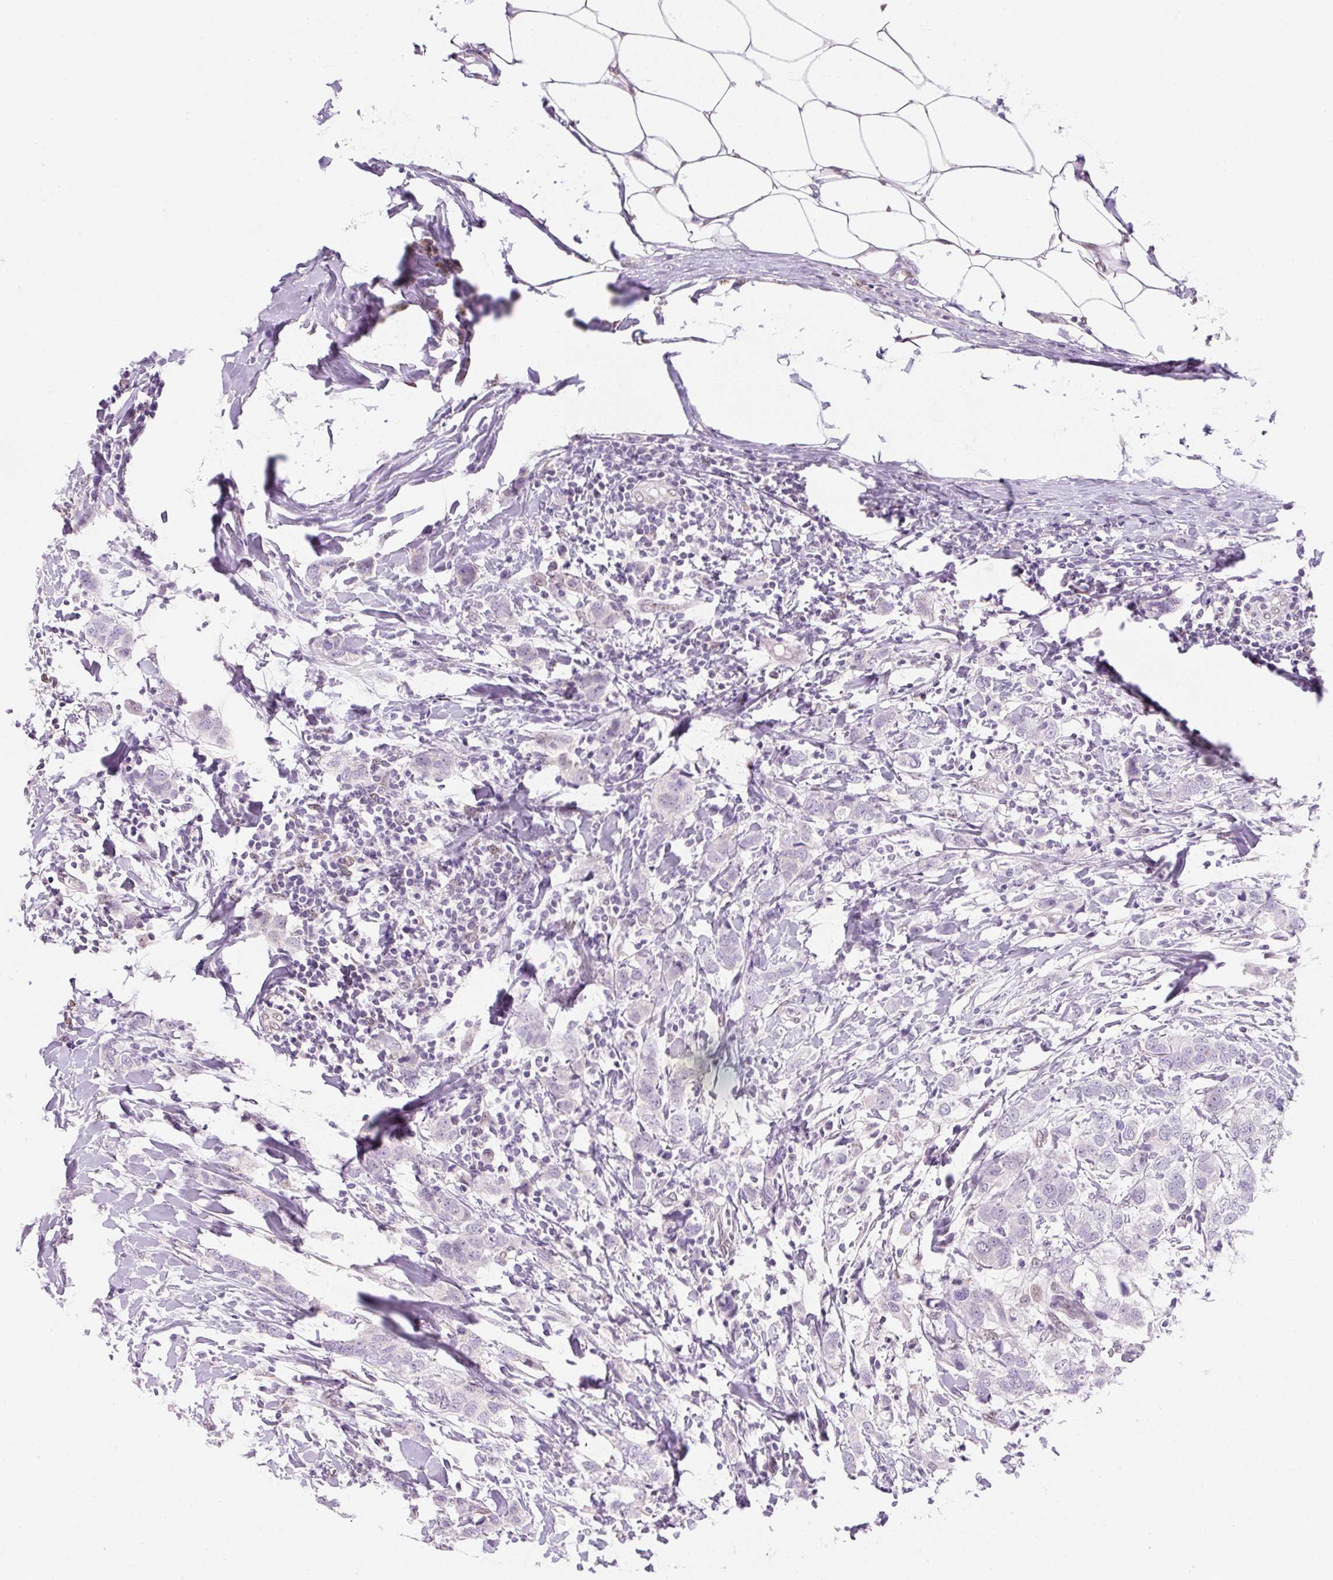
{"staining": {"intensity": "negative", "quantity": "none", "location": "none"}, "tissue": "breast cancer", "cell_type": "Tumor cells", "image_type": "cancer", "snomed": [{"axis": "morphology", "description": "Duct carcinoma"}, {"axis": "topography", "description": "Breast"}], "caption": "Immunohistochemical staining of human breast intraductal carcinoma demonstrates no significant staining in tumor cells.", "gene": "SYNE3", "patient": {"sex": "female", "age": 50}}